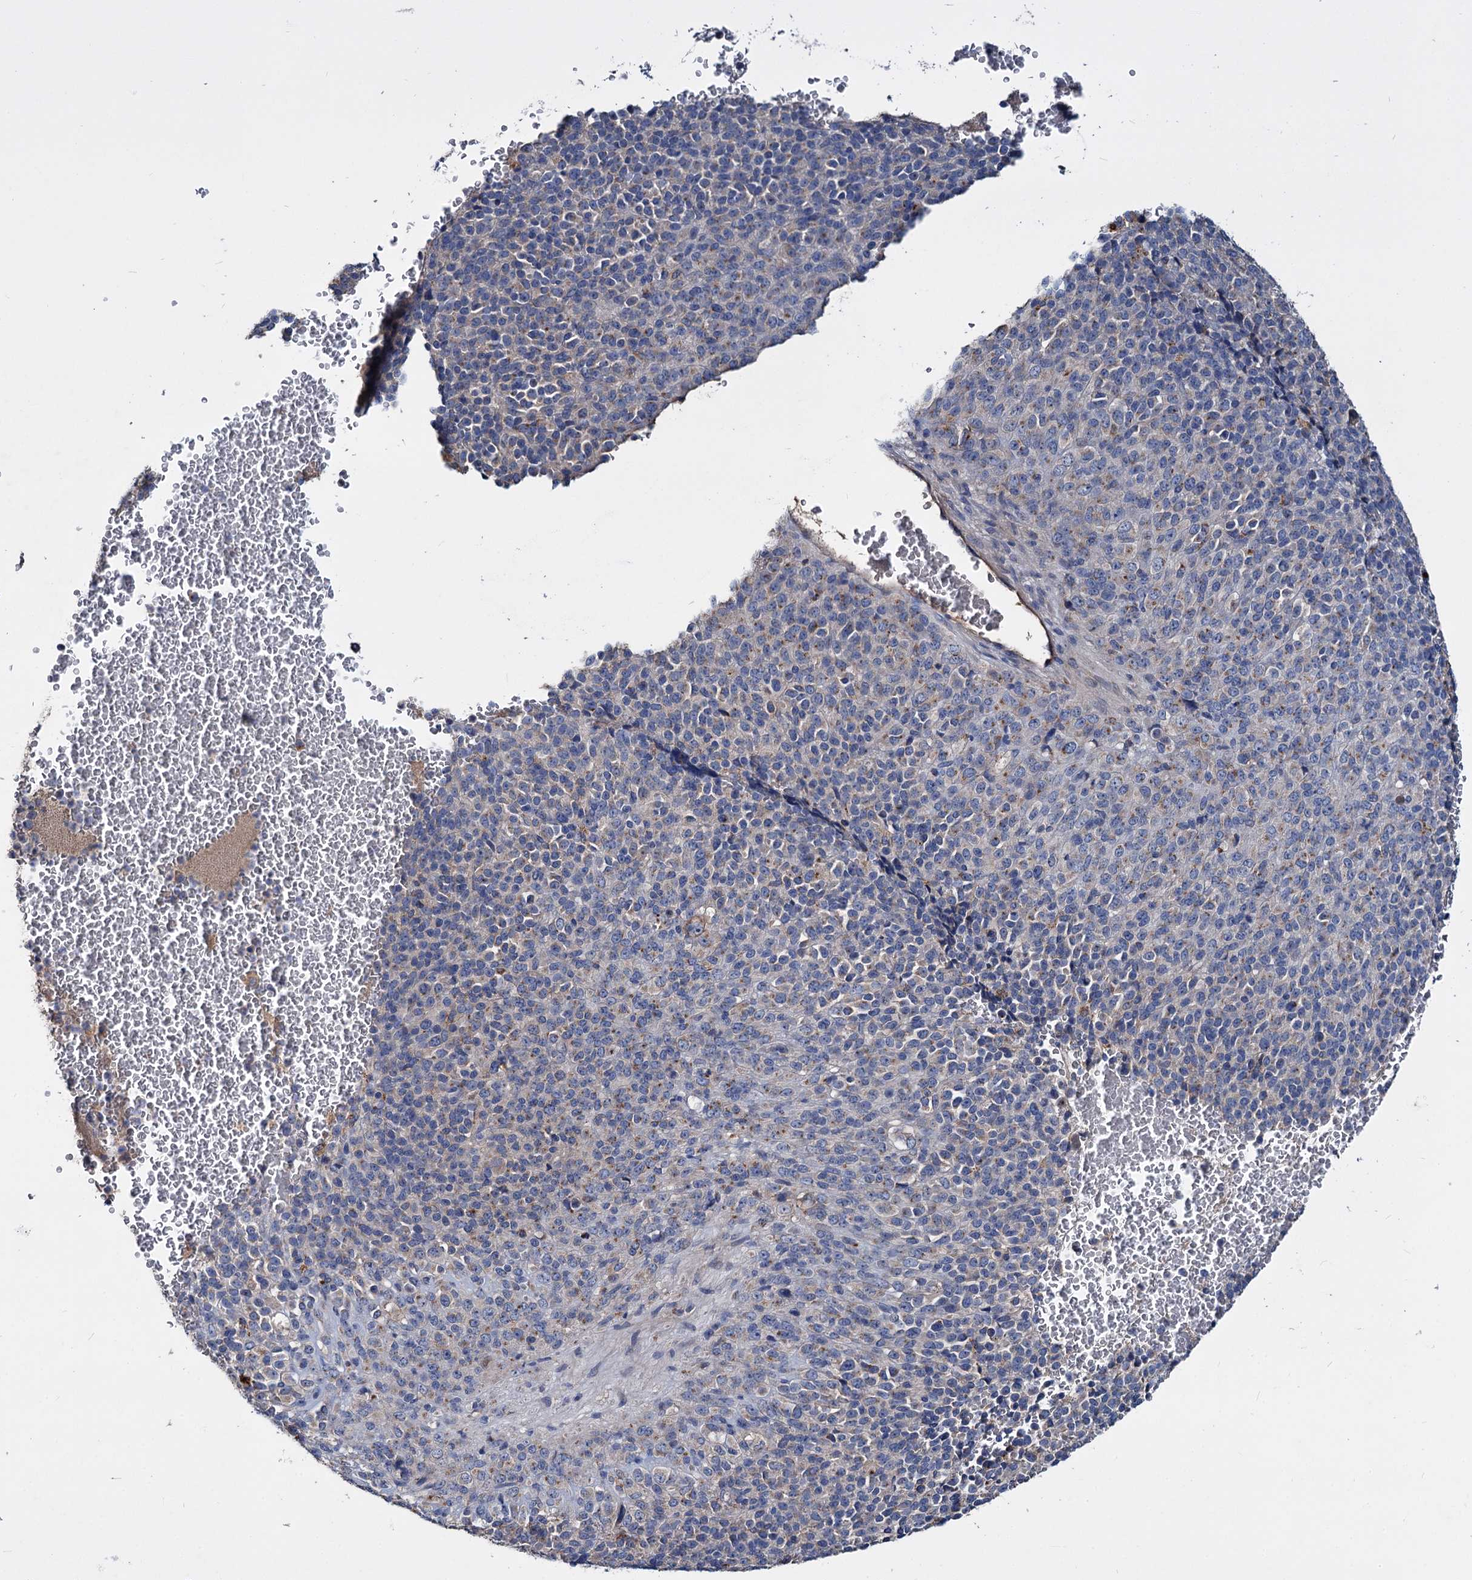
{"staining": {"intensity": "negative", "quantity": "none", "location": "none"}, "tissue": "melanoma", "cell_type": "Tumor cells", "image_type": "cancer", "snomed": [{"axis": "morphology", "description": "Malignant melanoma, Metastatic site"}, {"axis": "topography", "description": "Brain"}], "caption": "Tumor cells are negative for protein expression in human malignant melanoma (metastatic site).", "gene": "ACY3", "patient": {"sex": "female", "age": 56}}